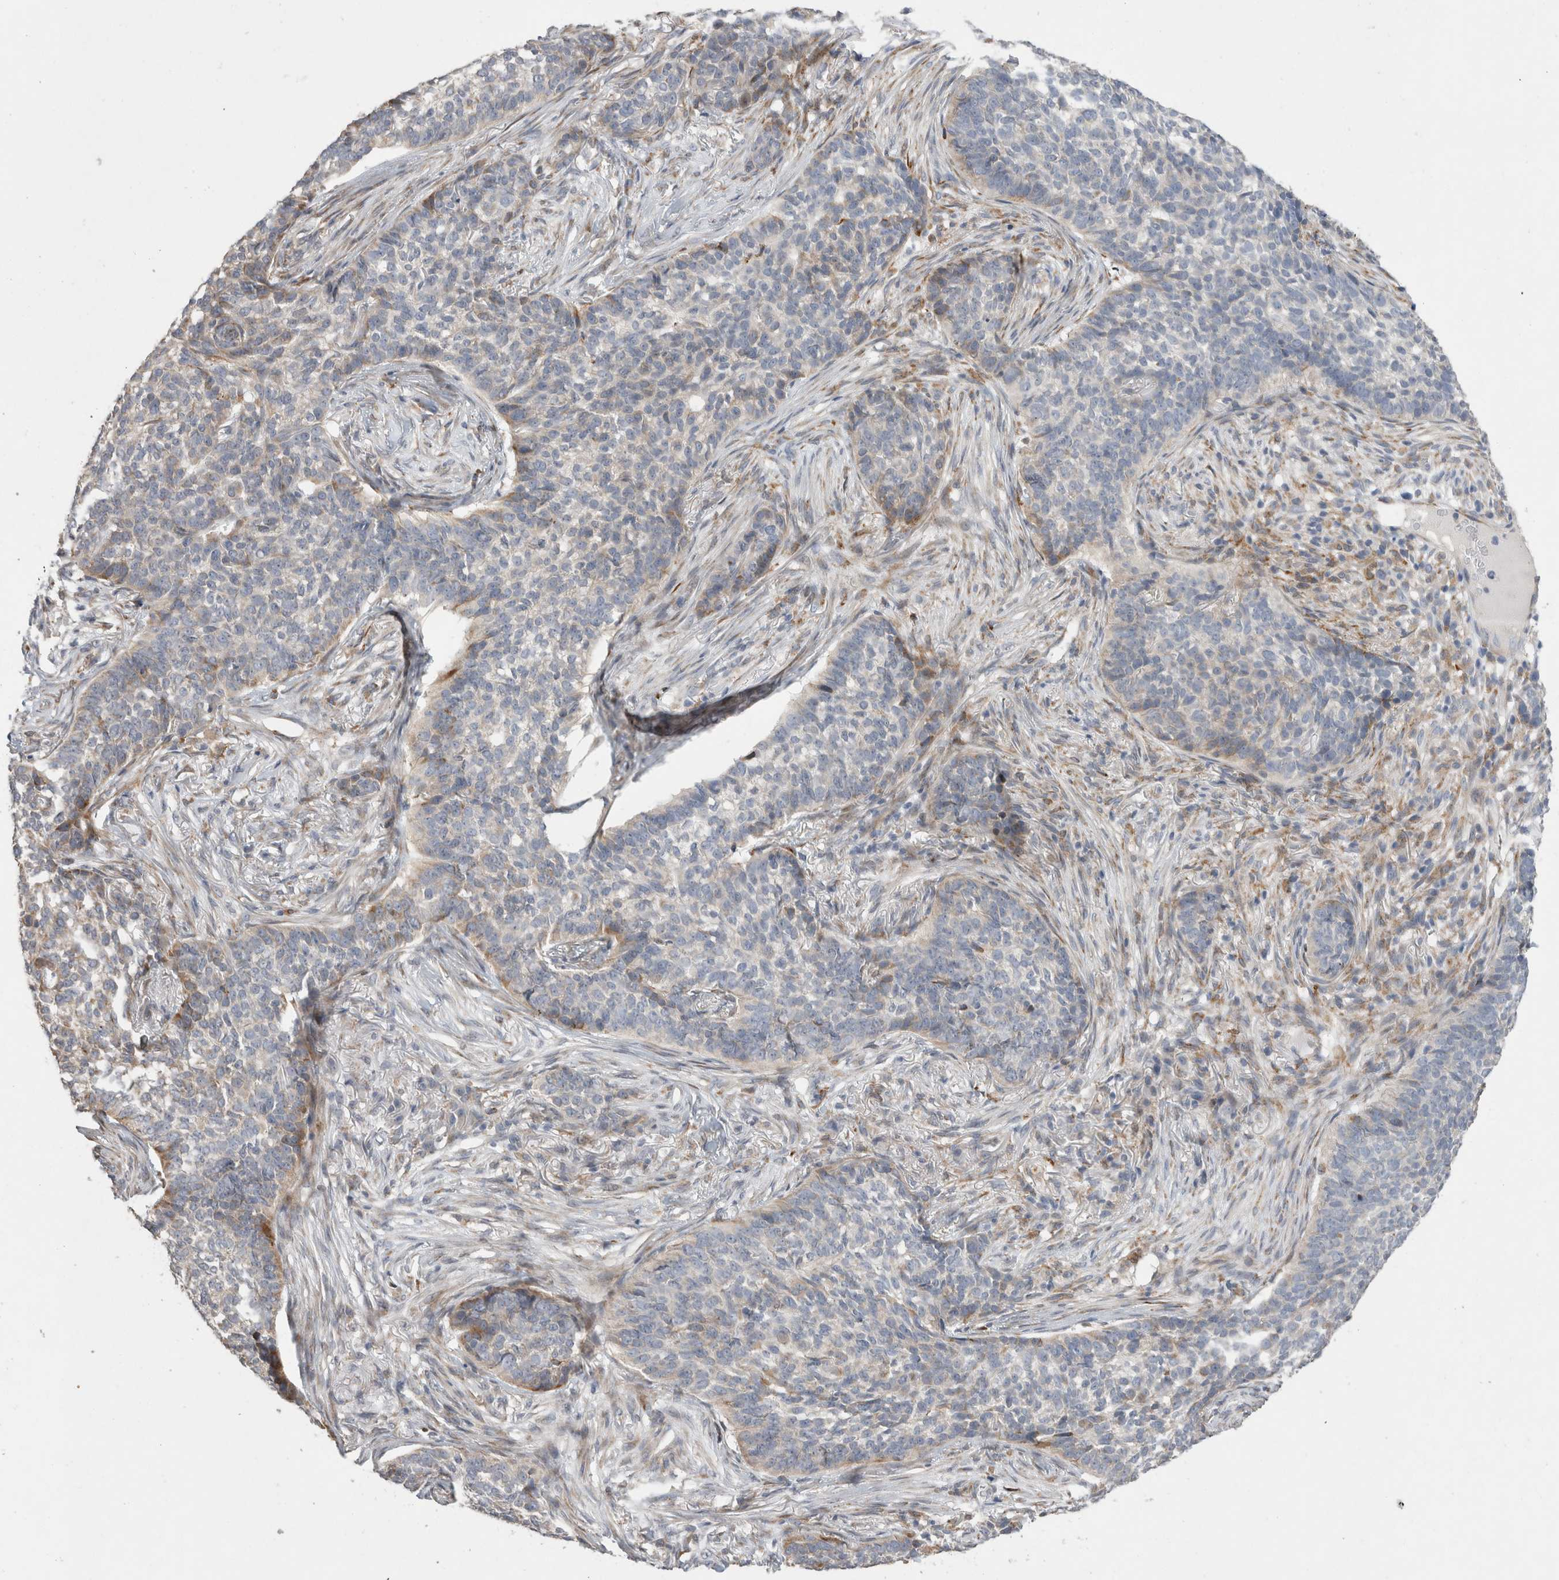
{"staining": {"intensity": "weak", "quantity": "<25%", "location": "cytoplasmic/membranous"}, "tissue": "skin cancer", "cell_type": "Tumor cells", "image_type": "cancer", "snomed": [{"axis": "morphology", "description": "Basal cell carcinoma"}, {"axis": "topography", "description": "Skin"}], "caption": "Basal cell carcinoma (skin) stained for a protein using immunohistochemistry demonstrates no expression tumor cells.", "gene": "TRMT9B", "patient": {"sex": "male", "age": 85}}